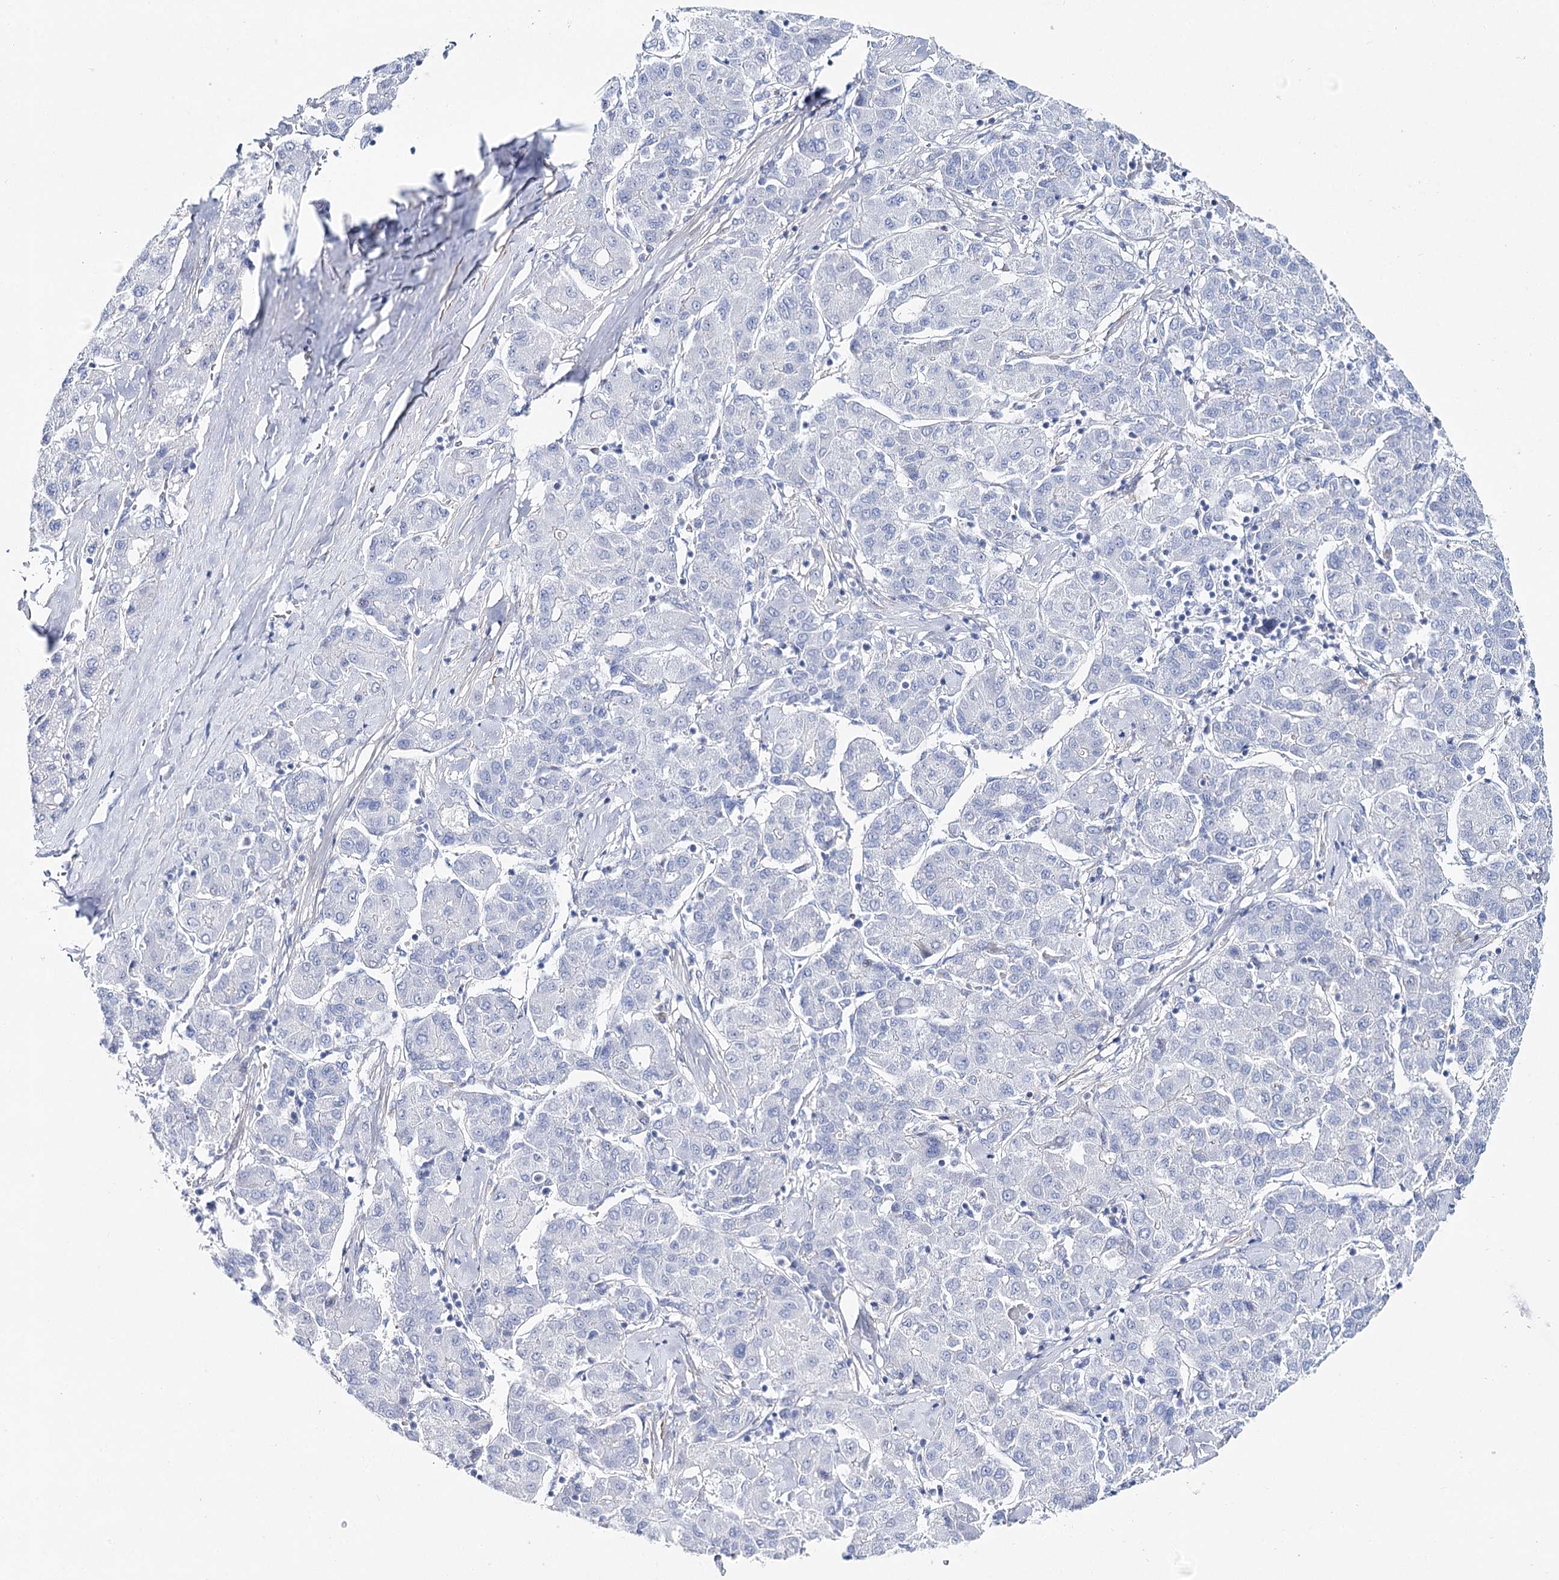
{"staining": {"intensity": "negative", "quantity": "none", "location": "none"}, "tissue": "liver cancer", "cell_type": "Tumor cells", "image_type": "cancer", "snomed": [{"axis": "morphology", "description": "Carcinoma, Hepatocellular, NOS"}, {"axis": "topography", "description": "Liver"}], "caption": "A micrograph of liver hepatocellular carcinoma stained for a protein reveals no brown staining in tumor cells.", "gene": "ANKRD23", "patient": {"sex": "male", "age": 65}}